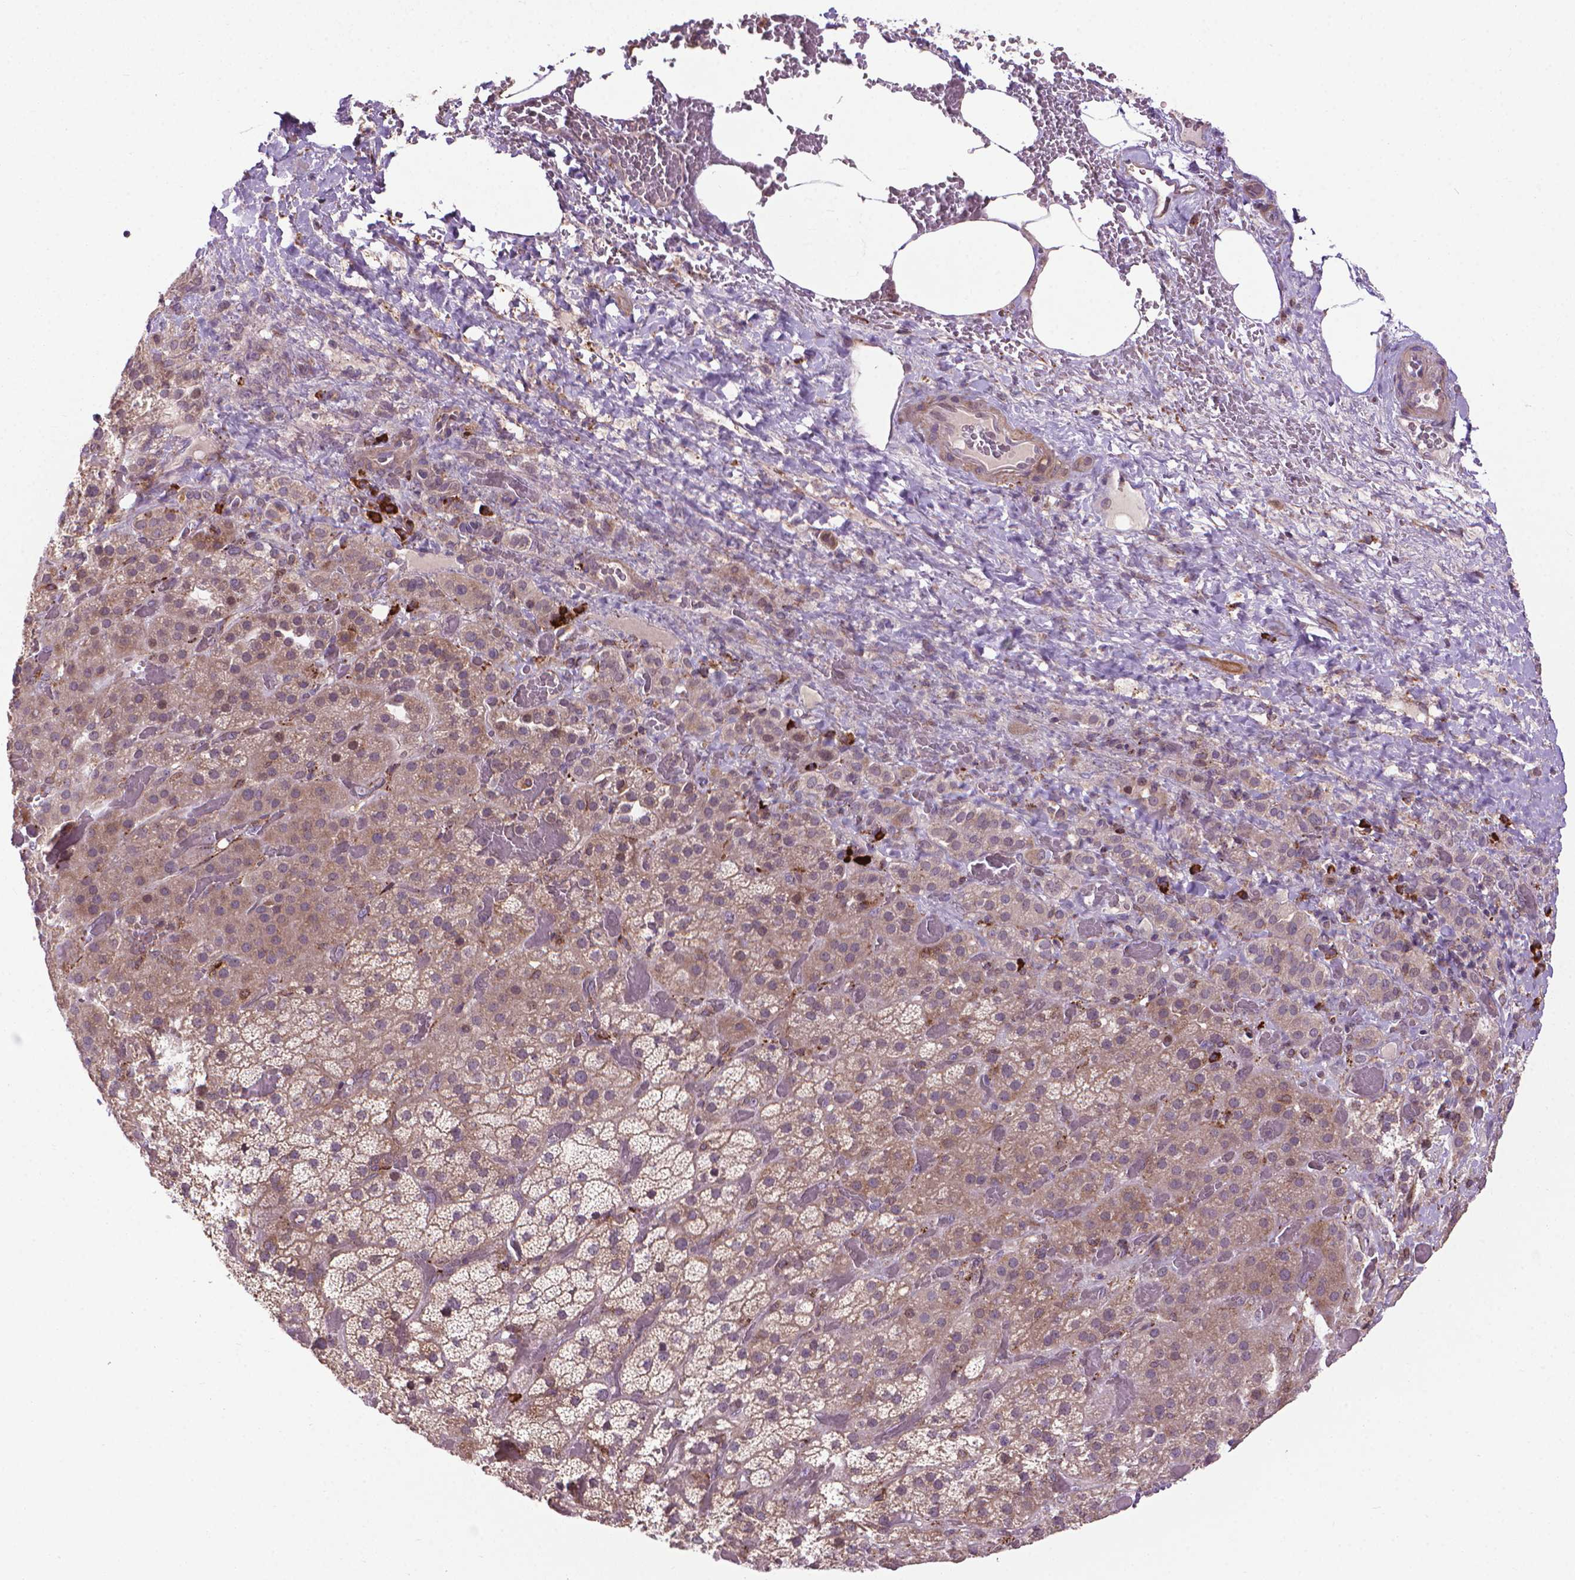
{"staining": {"intensity": "weak", "quantity": ">75%", "location": "cytoplasmic/membranous"}, "tissue": "adrenal gland", "cell_type": "Glandular cells", "image_type": "normal", "snomed": [{"axis": "morphology", "description": "Normal tissue, NOS"}, {"axis": "topography", "description": "Adrenal gland"}], "caption": "Adrenal gland stained with a brown dye demonstrates weak cytoplasmic/membranous positive staining in approximately >75% of glandular cells.", "gene": "MYH14", "patient": {"sex": "male", "age": 57}}